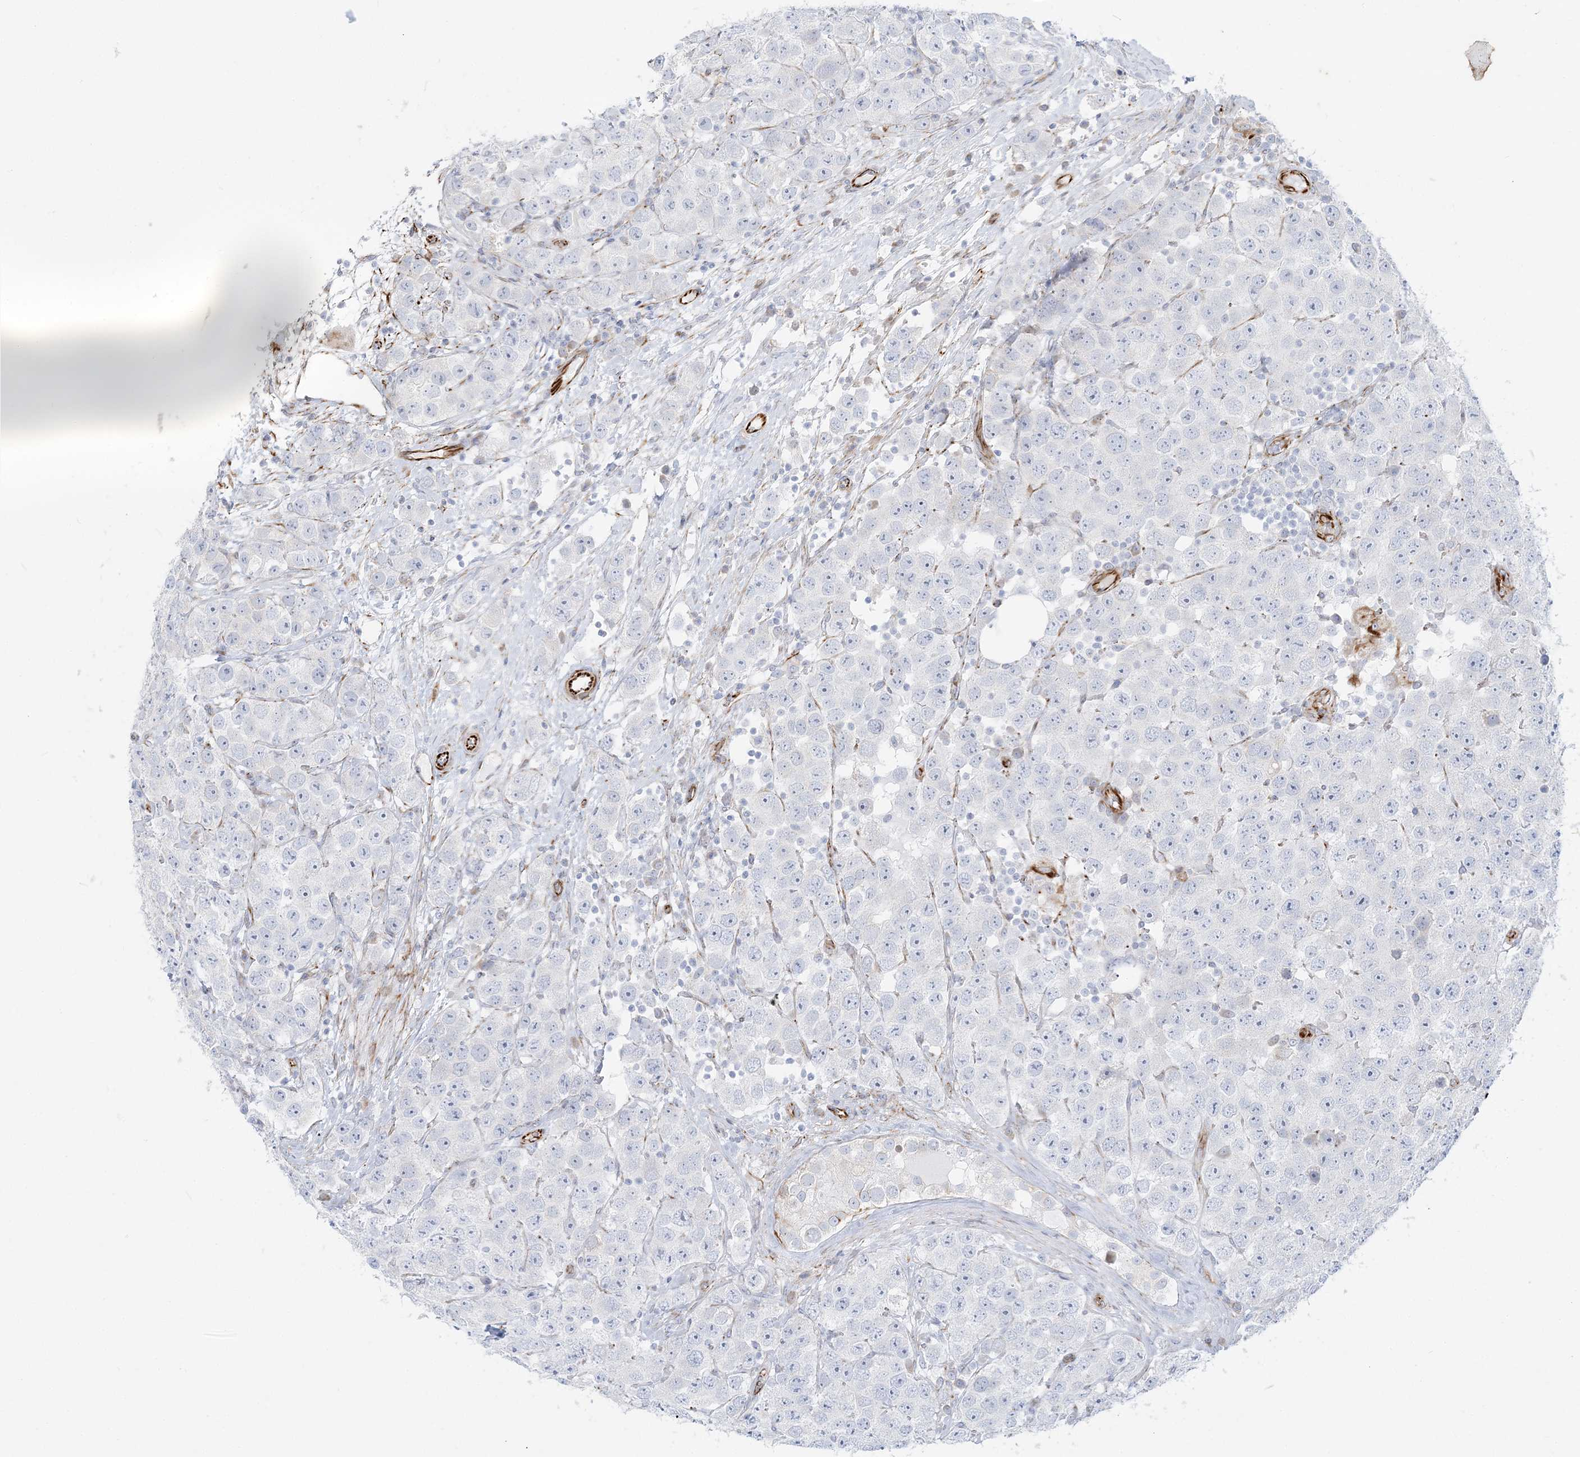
{"staining": {"intensity": "negative", "quantity": "none", "location": "none"}, "tissue": "testis cancer", "cell_type": "Tumor cells", "image_type": "cancer", "snomed": [{"axis": "morphology", "description": "Seminoma, NOS"}, {"axis": "topography", "description": "Testis"}], "caption": "Immunohistochemistry of testis cancer exhibits no expression in tumor cells. Nuclei are stained in blue.", "gene": "PPIL6", "patient": {"sex": "male", "age": 28}}